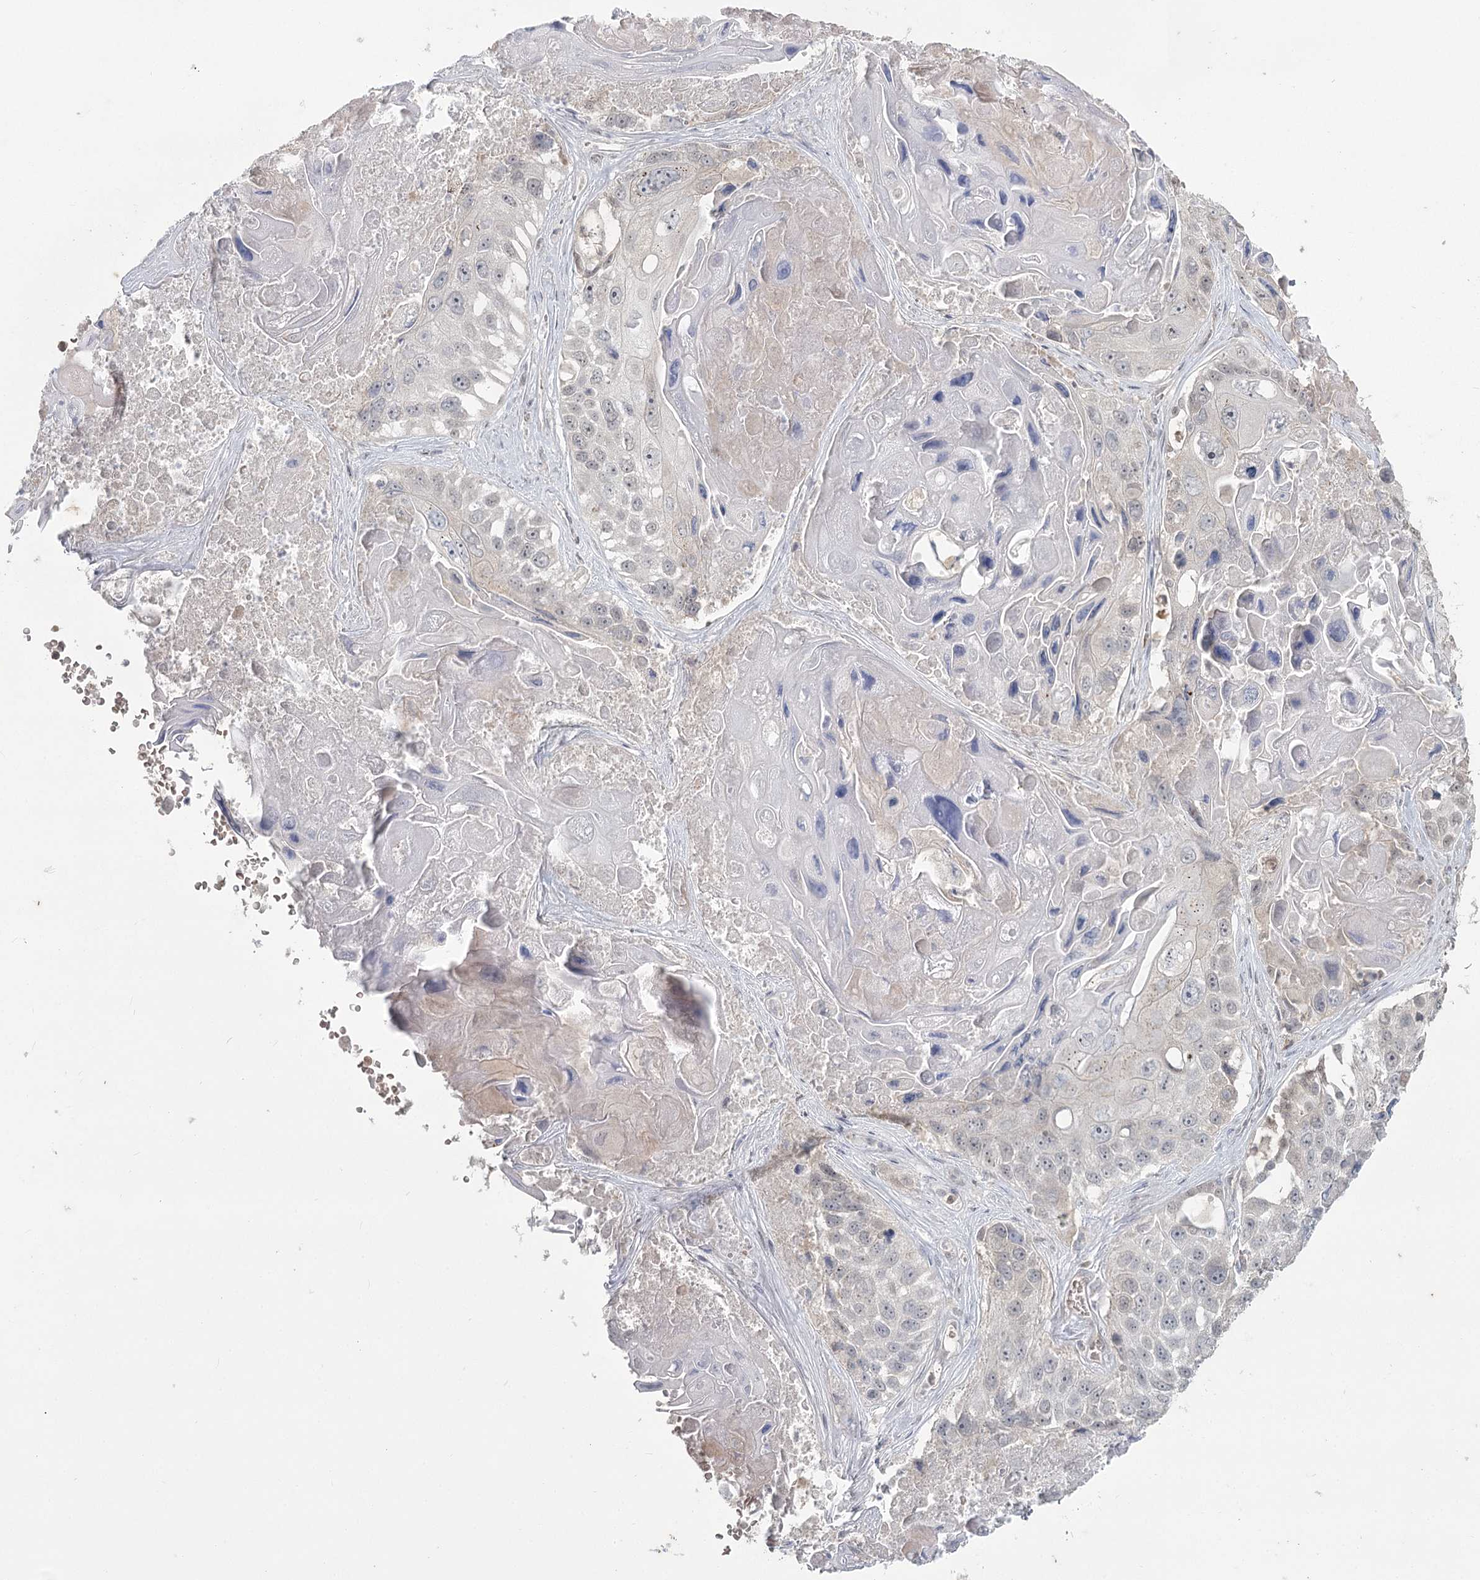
{"staining": {"intensity": "negative", "quantity": "none", "location": "none"}, "tissue": "lung cancer", "cell_type": "Tumor cells", "image_type": "cancer", "snomed": [{"axis": "morphology", "description": "Squamous cell carcinoma, NOS"}, {"axis": "topography", "description": "Lung"}], "caption": "The micrograph demonstrates no significant positivity in tumor cells of lung cancer (squamous cell carcinoma).", "gene": "LY6G5C", "patient": {"sex": "male", "age": 61}}